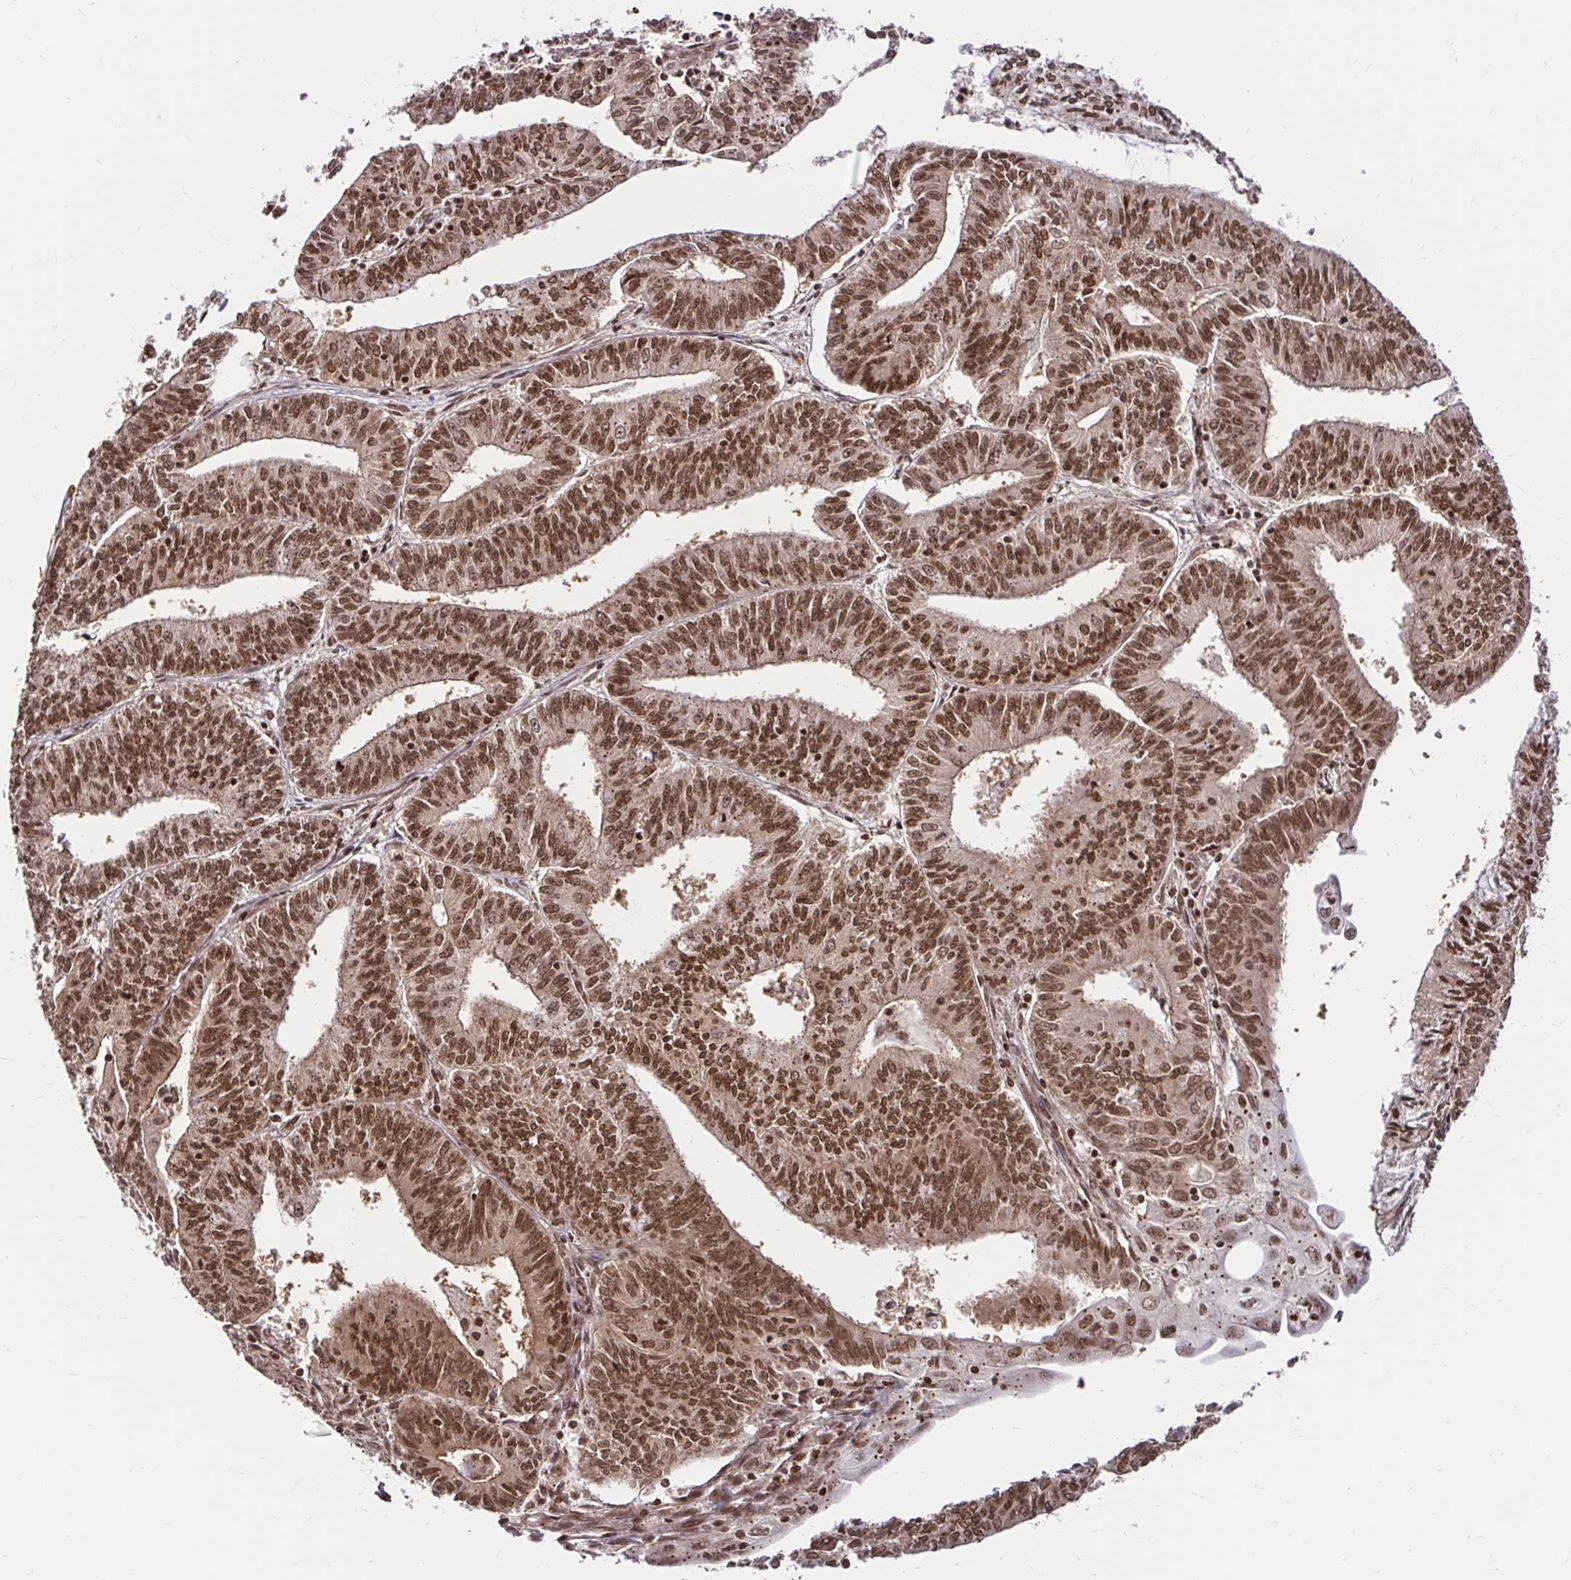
{"staining": {"intensity": "strong", "quantity": ">75%", "location": "cytoplasmic/membranous,nuclear"}, "tissue": "endometrial cancer", "cell_type": "Tumor cells", "image_type": "cancer", "snomed": [{"axis": "morphology", "description": "Adenocarcinoma, NOS"}, {"axis": "topography", "description": "Endometrium"}], "caption": "IHC (DAB) staining of human endometrial cancer (adenocarcinoma) reveals strong cytoplasmic/membranous and nuclear protein positivity in about >75% of tumor cells. Using DAB (brown) and hematoxylin (blue) stains, captured at high magnification using brightfield microscopy.", "gene": "GLYR1", "patient": {"sex": "female", "age": 61}}